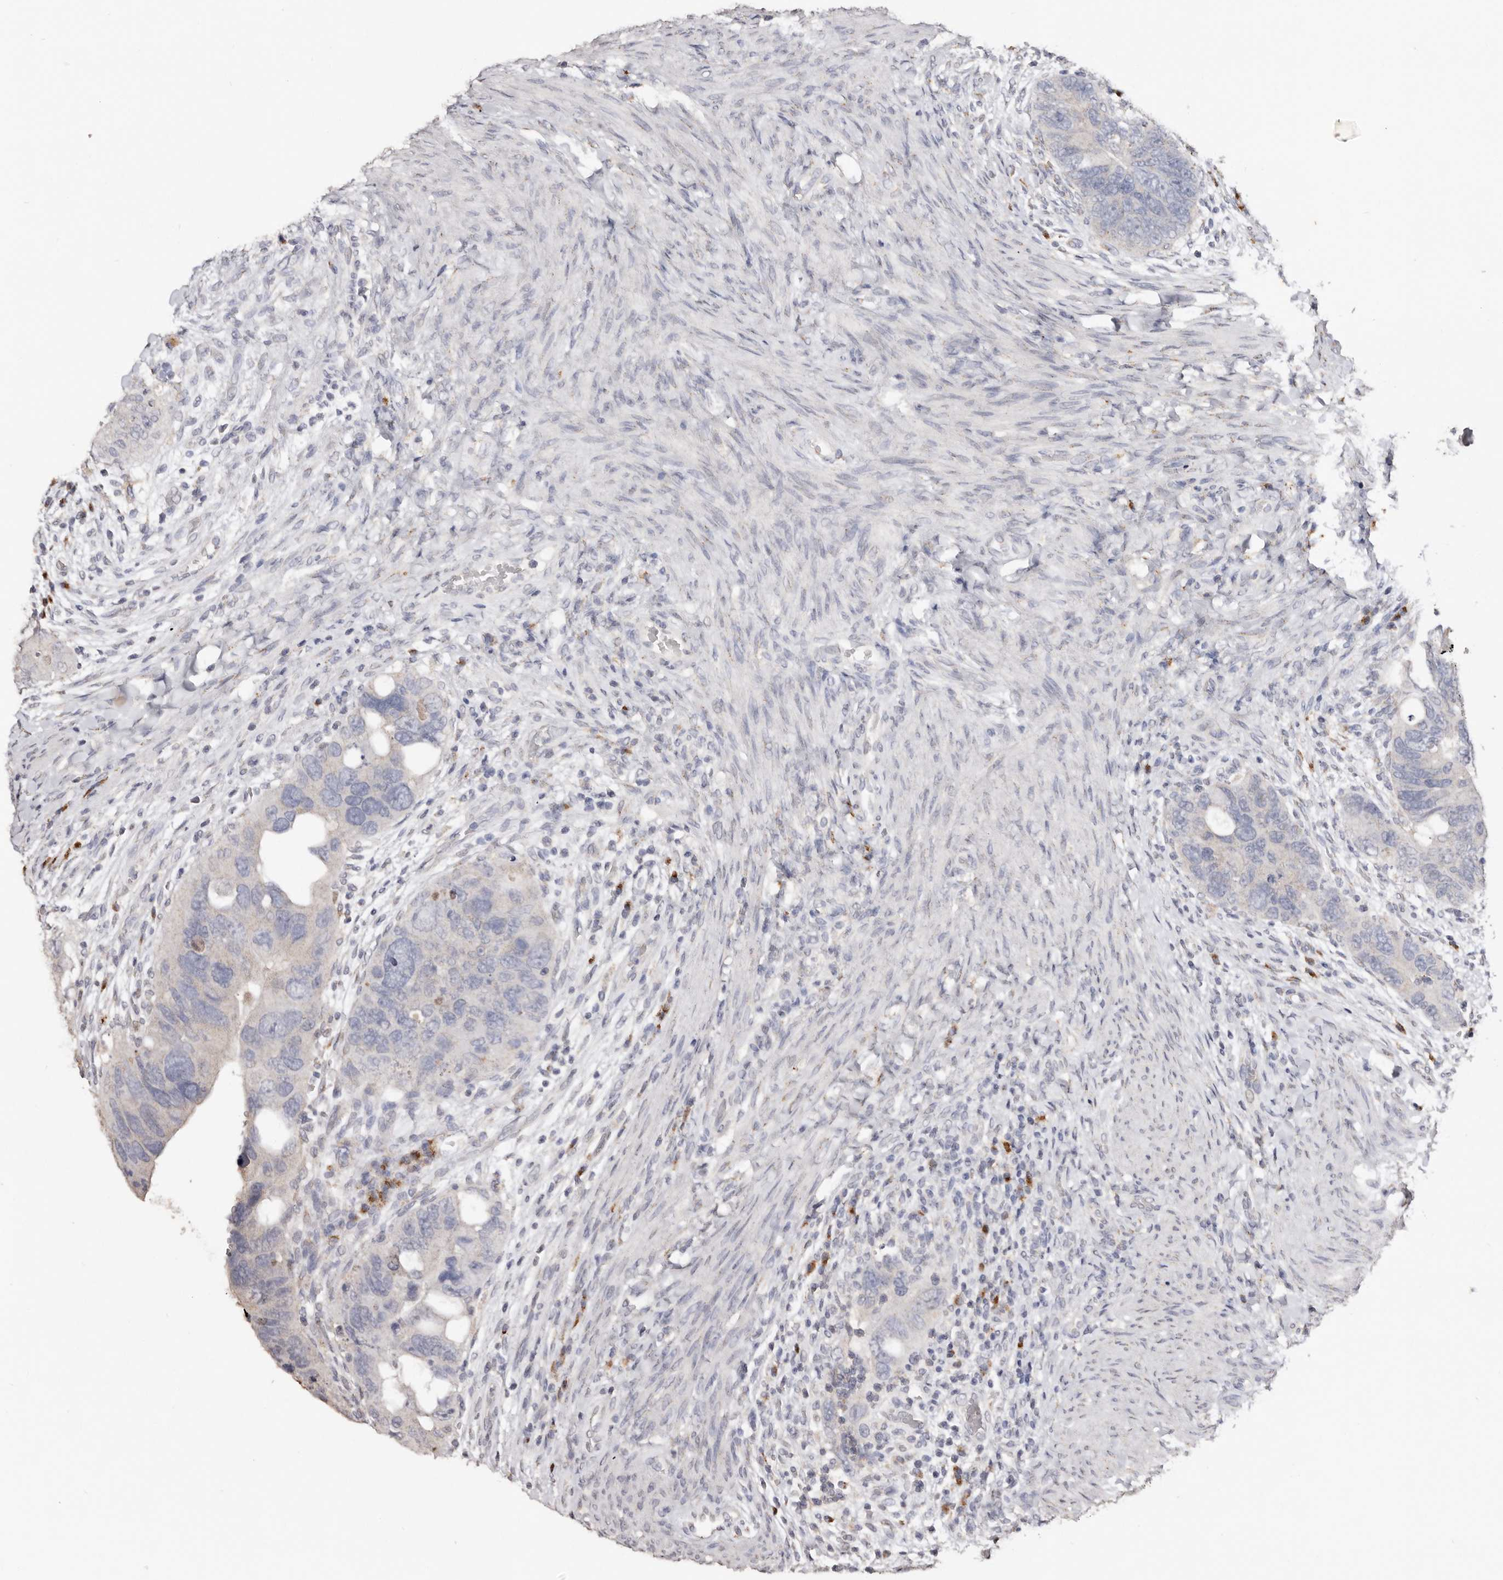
{"staining": {"intensity": "negative", "quantity": "none", "location": "none"}, "tissue": "colorectal cancer", "cell_type": "Tumor cells", "image_type": "cancer", "snomed": [{"axis": "morphology", "description": "Adenocarcinoma, NOS"}, {"axis": "topography", "description": "Rectum"}], "caption": "An image of human adenocarcinoma (colorectal) is negative for staining in tumor cells.", "gene": "LGALS7B", "patient": {"sex": "male", "age": 59}}